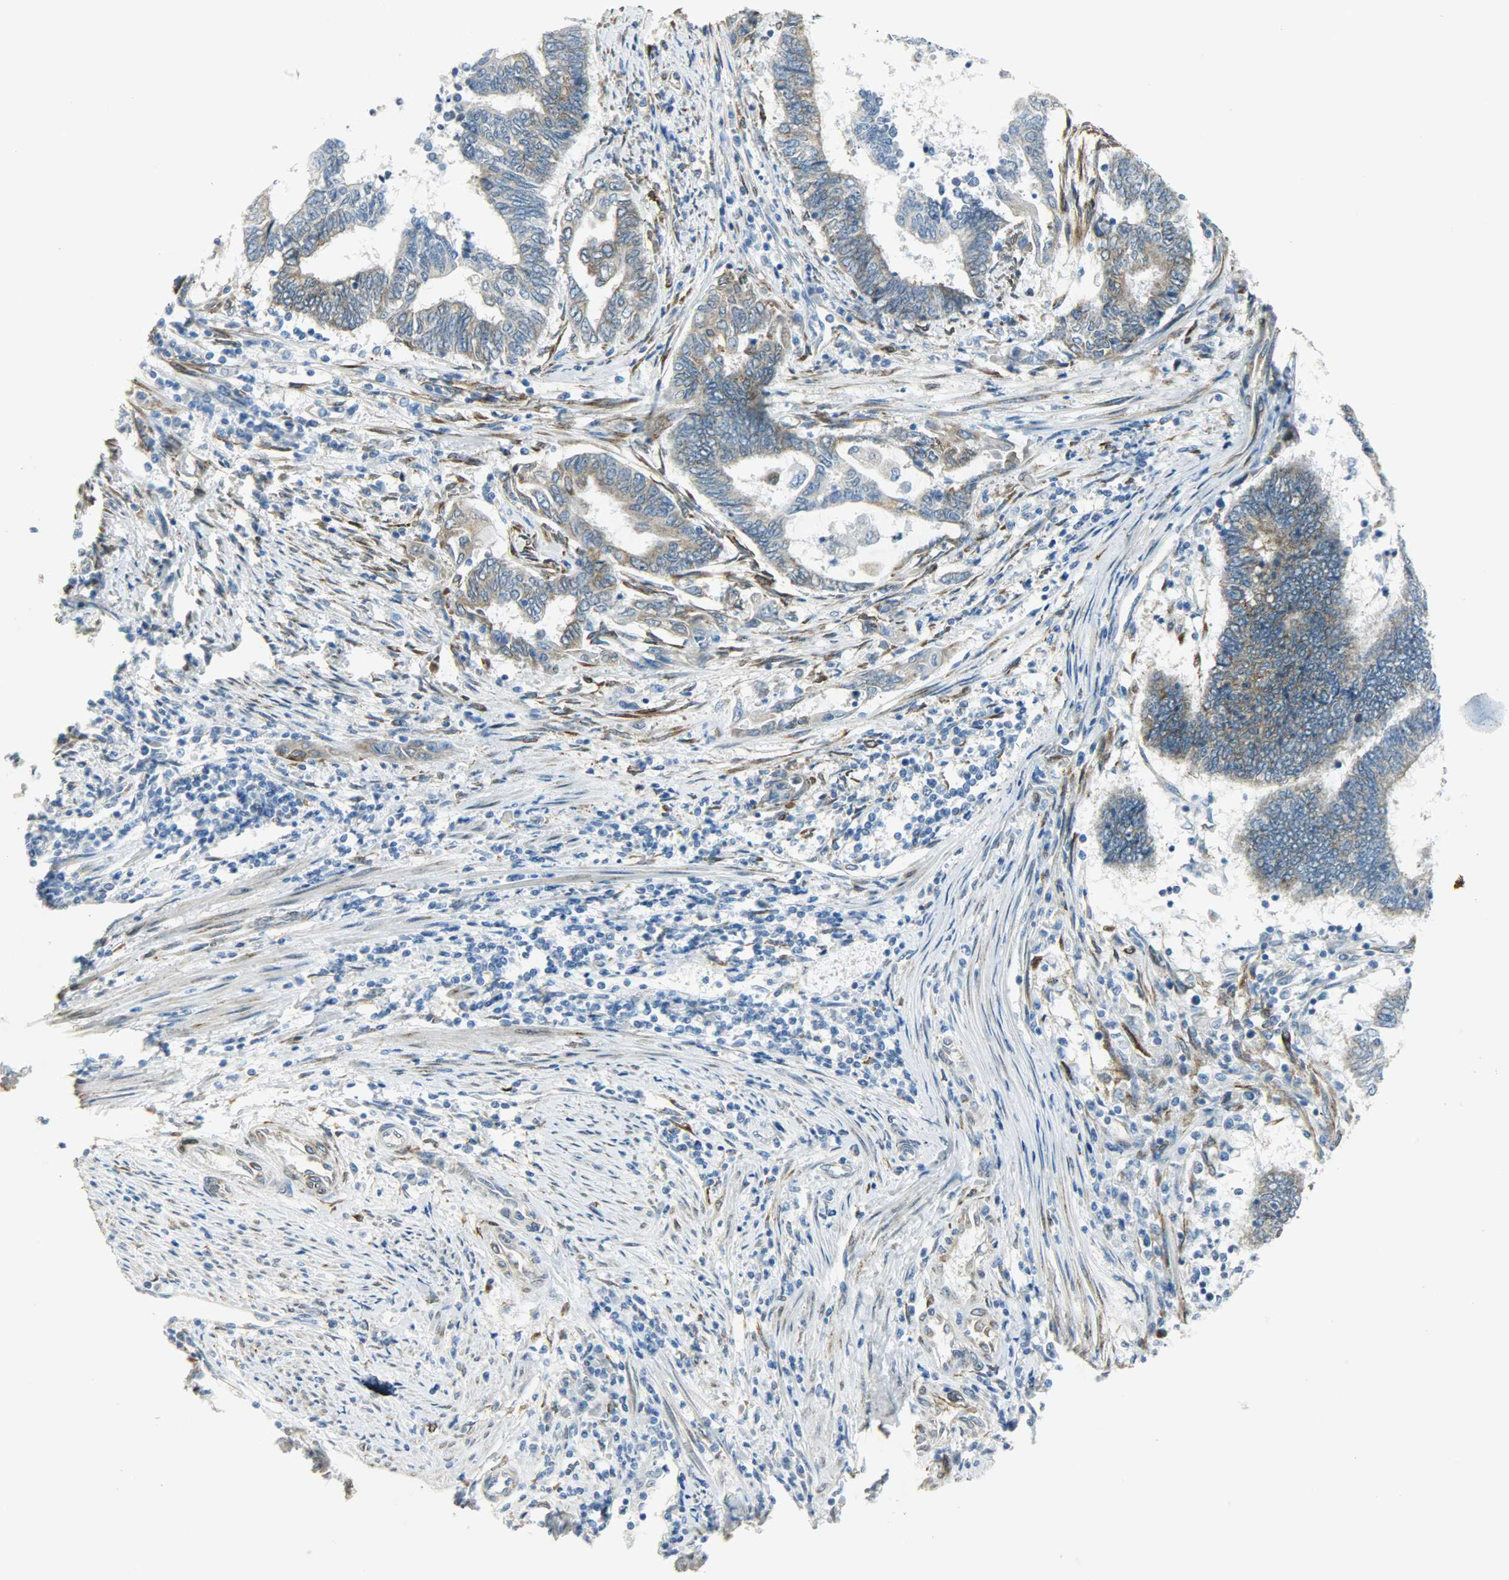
{"staining": {"intensity": "moderate", "quantity": ">75%", "location": "cytoplasmic/membranous"}, "tissue": "endometrial cancer", "cell_type": "Tumor cells", "image_type": "cancer", "snomed": [{"axis": "morphology", "description": "Adenocarcinoma, NOS"}, {"axis": "topography", "description": "Uterus"}, {"axis": "topography", "description": "Endometrium"}], "caption": "Protein expression analysis of endometrial cancer (adenocarcinoma) exhibits moderate cytoplasmic/membranous positivity in approximately >75% of tumor cells.", "gene": "PKD2", "patient": {"sex": "female", "age": 70}}